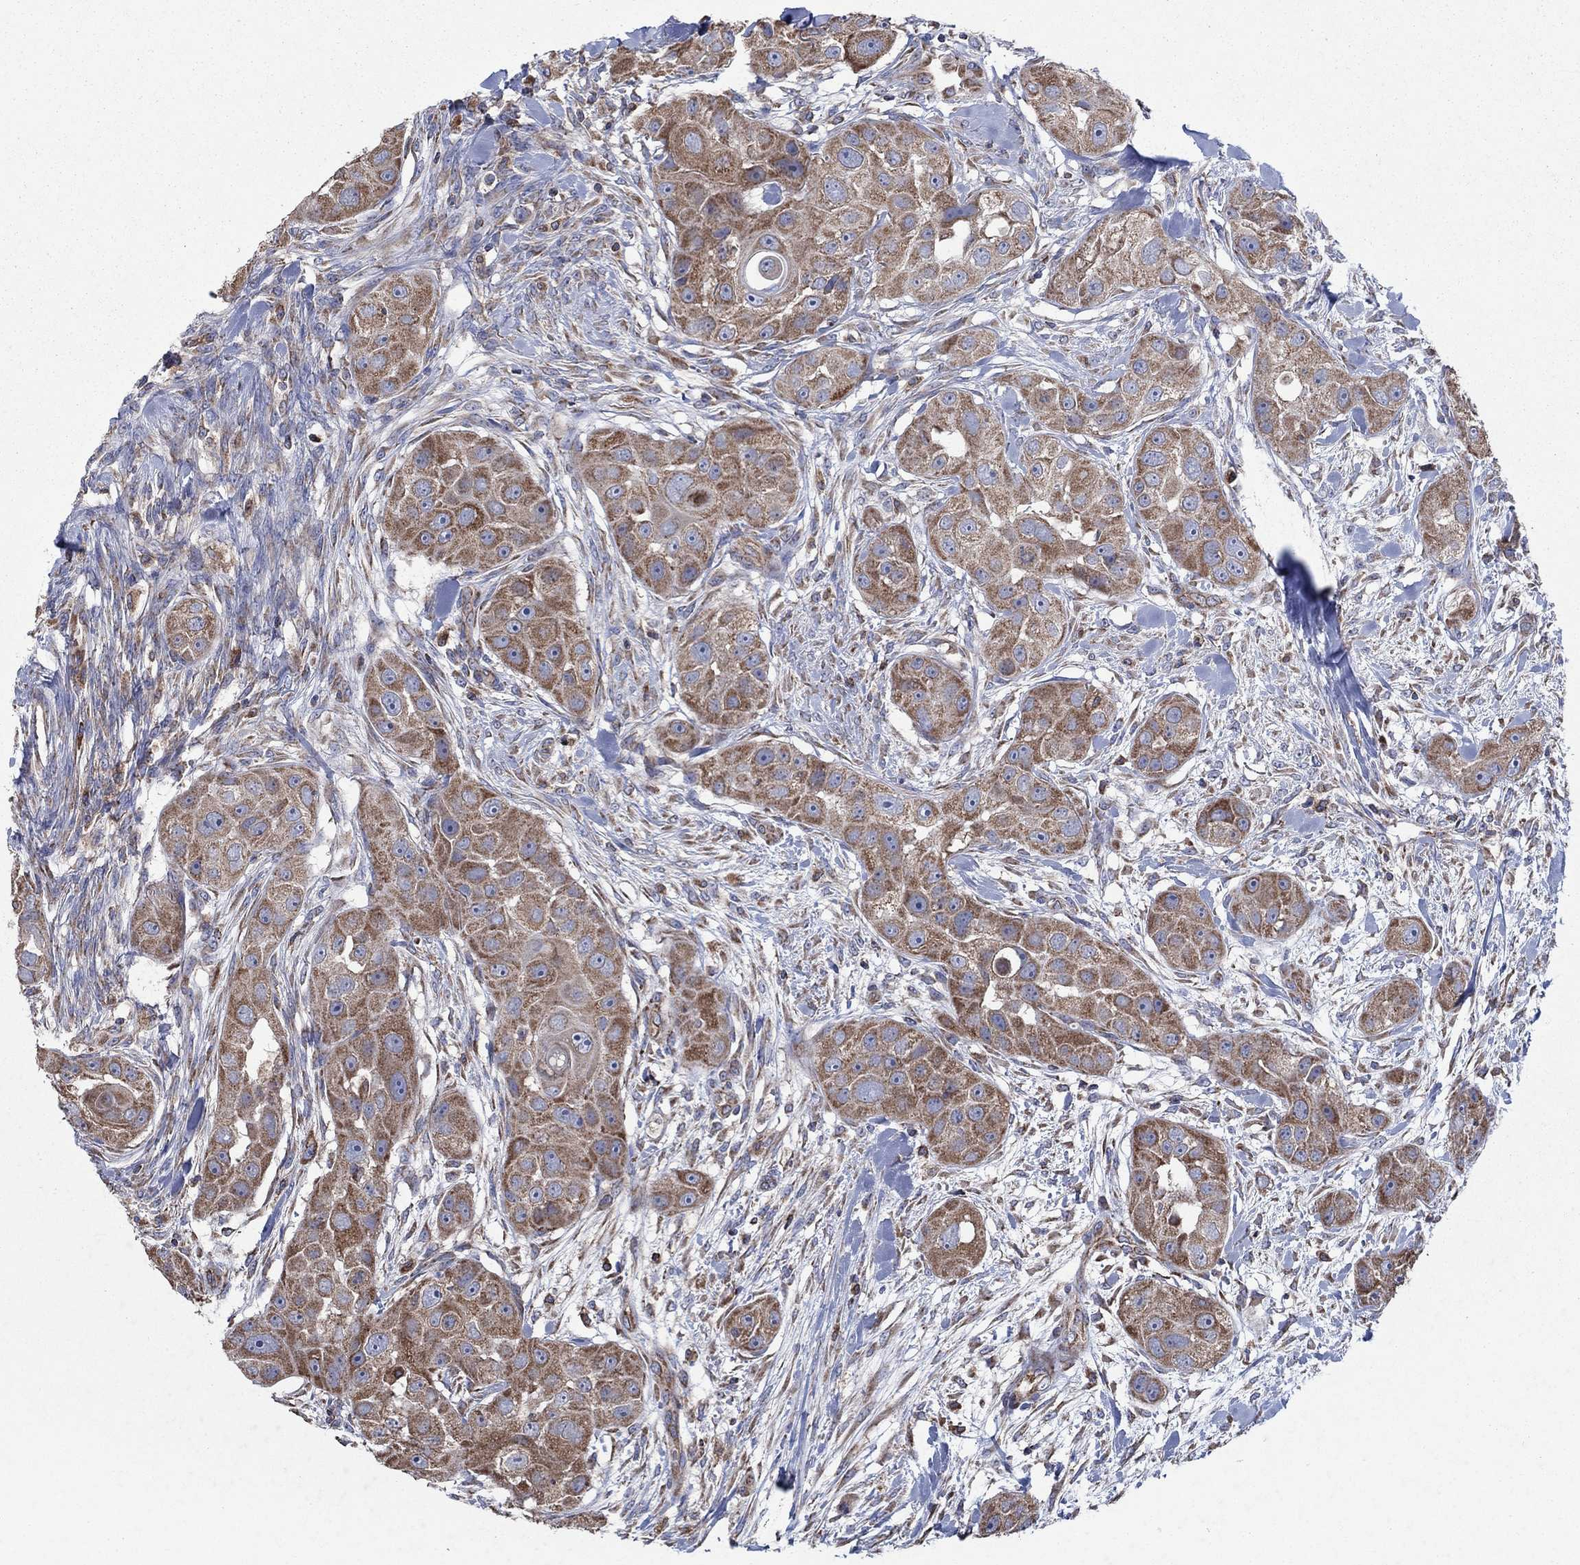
{"staining": {"intensity": "moderate", "quantity": ">75%", "location": "cytoplasmic/membranous"}, "tissue": "head and neck cancer", "cell_type": "Tumor cells", "image_type": "cancer", "snomed": [{"axis": "morphology", "description": "Squamous cell carcinoma, NOS"}, {"axis": "topography", "description": "Head-Neck"}], "caption": "Head and neck cancer (squamous cell carcinoma) stained for a protein (brown) exhibits moderate cytoplasmic/membranous positive staining in approximately >75% of tumor cells.", "gene": "NCEH1", "patient": {"sex": "male", "age": 51}}